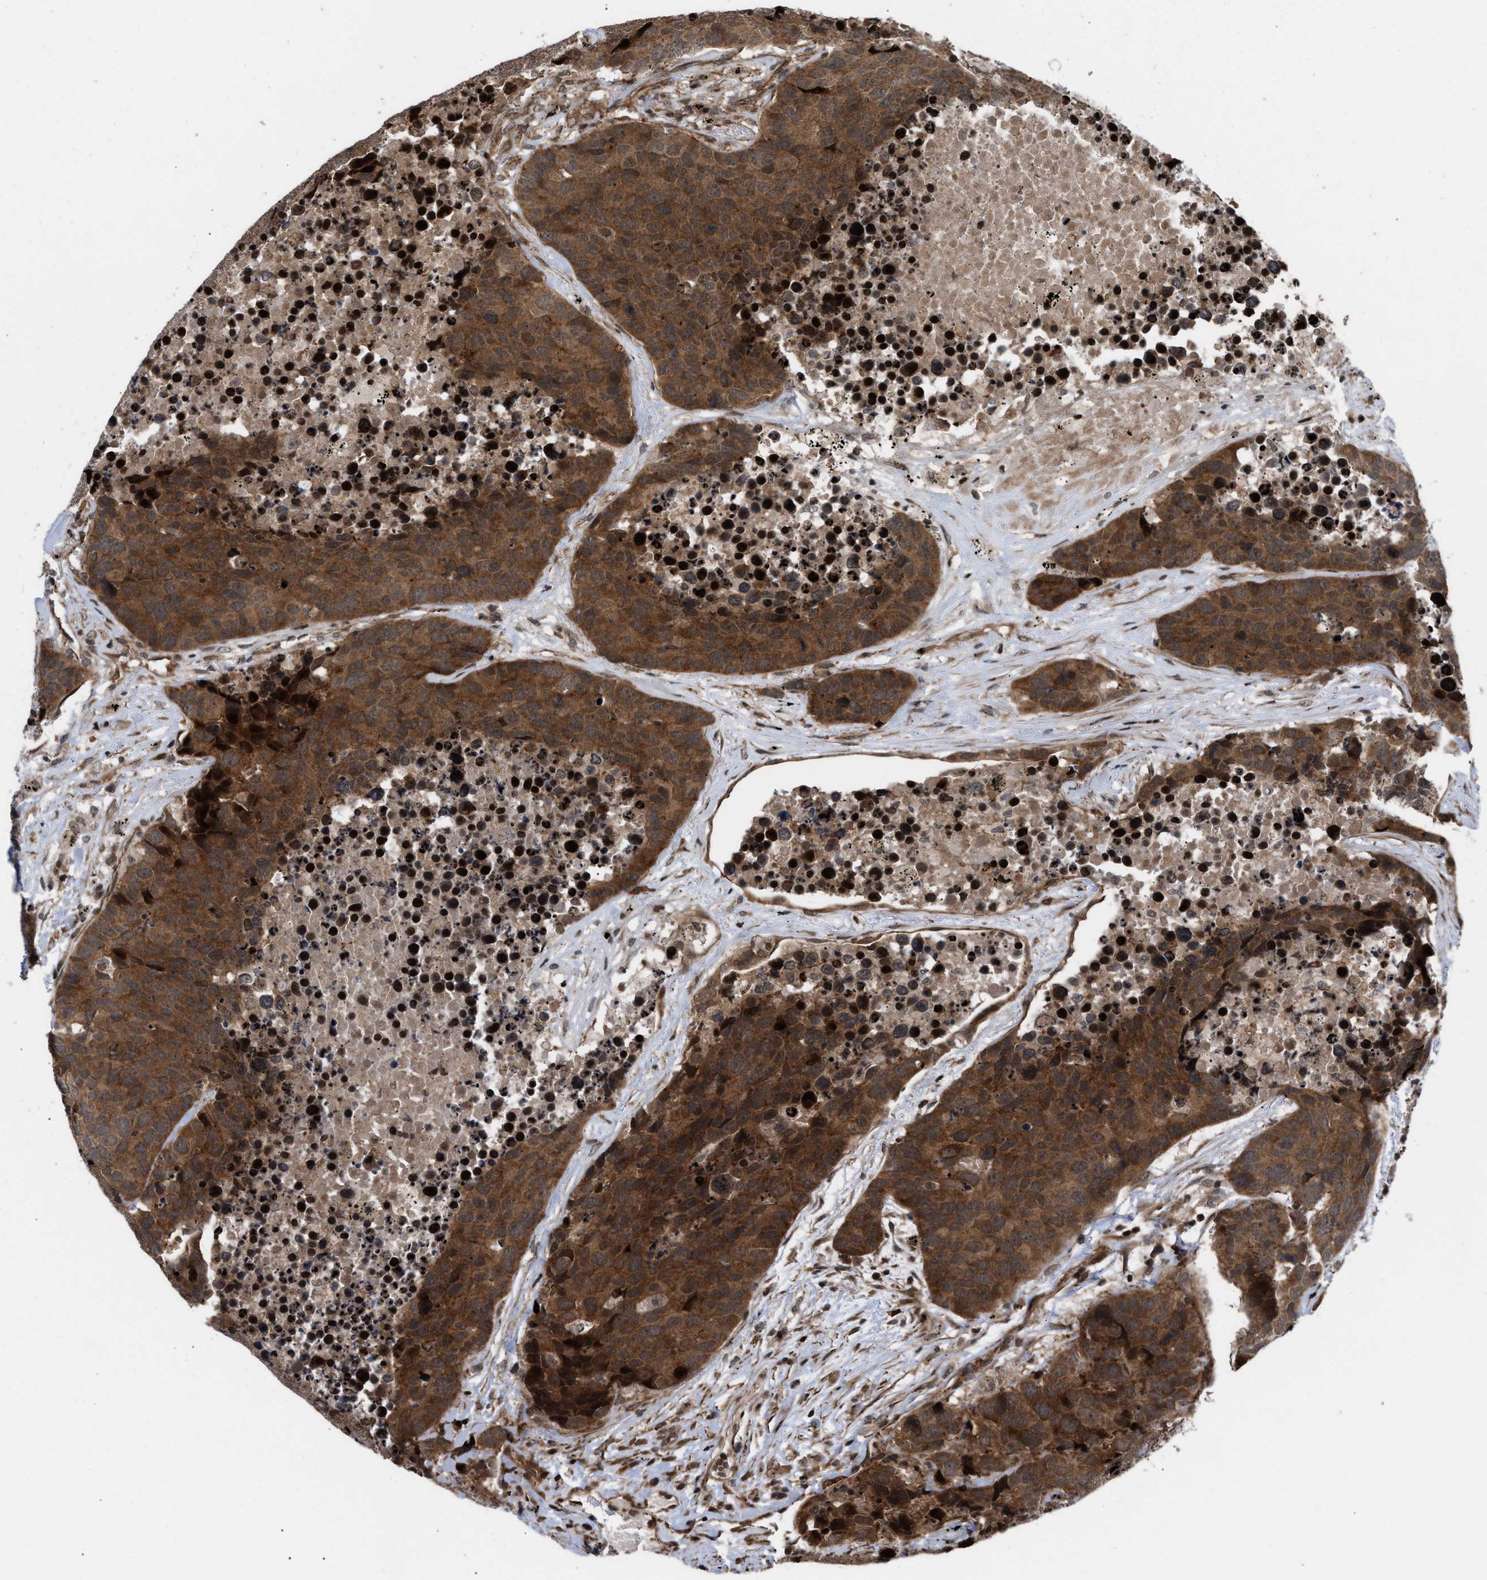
{"staining": {"intensity": "moderate", "quantity": ">75%", "location": "cytoplasmic/membranous,nuclear"}, "tissue": "carcinoid", "cell_type": "Tumor cells", "image_type": "cancer", "snomed": [{"axis": "morphology", "description": "Carcinoid, malignant, NOS"}, {"axis": "topography", "description": "Lung"}], "caption": "There is medium levels of moderate cytoplasmic/membranous and nuclear expression in tumor cells of carcinoid, as demonstrated by immunohistochemical staining (brown color).", "gene": "STAU2", "patient": {"sex": "male", "age": 60}}